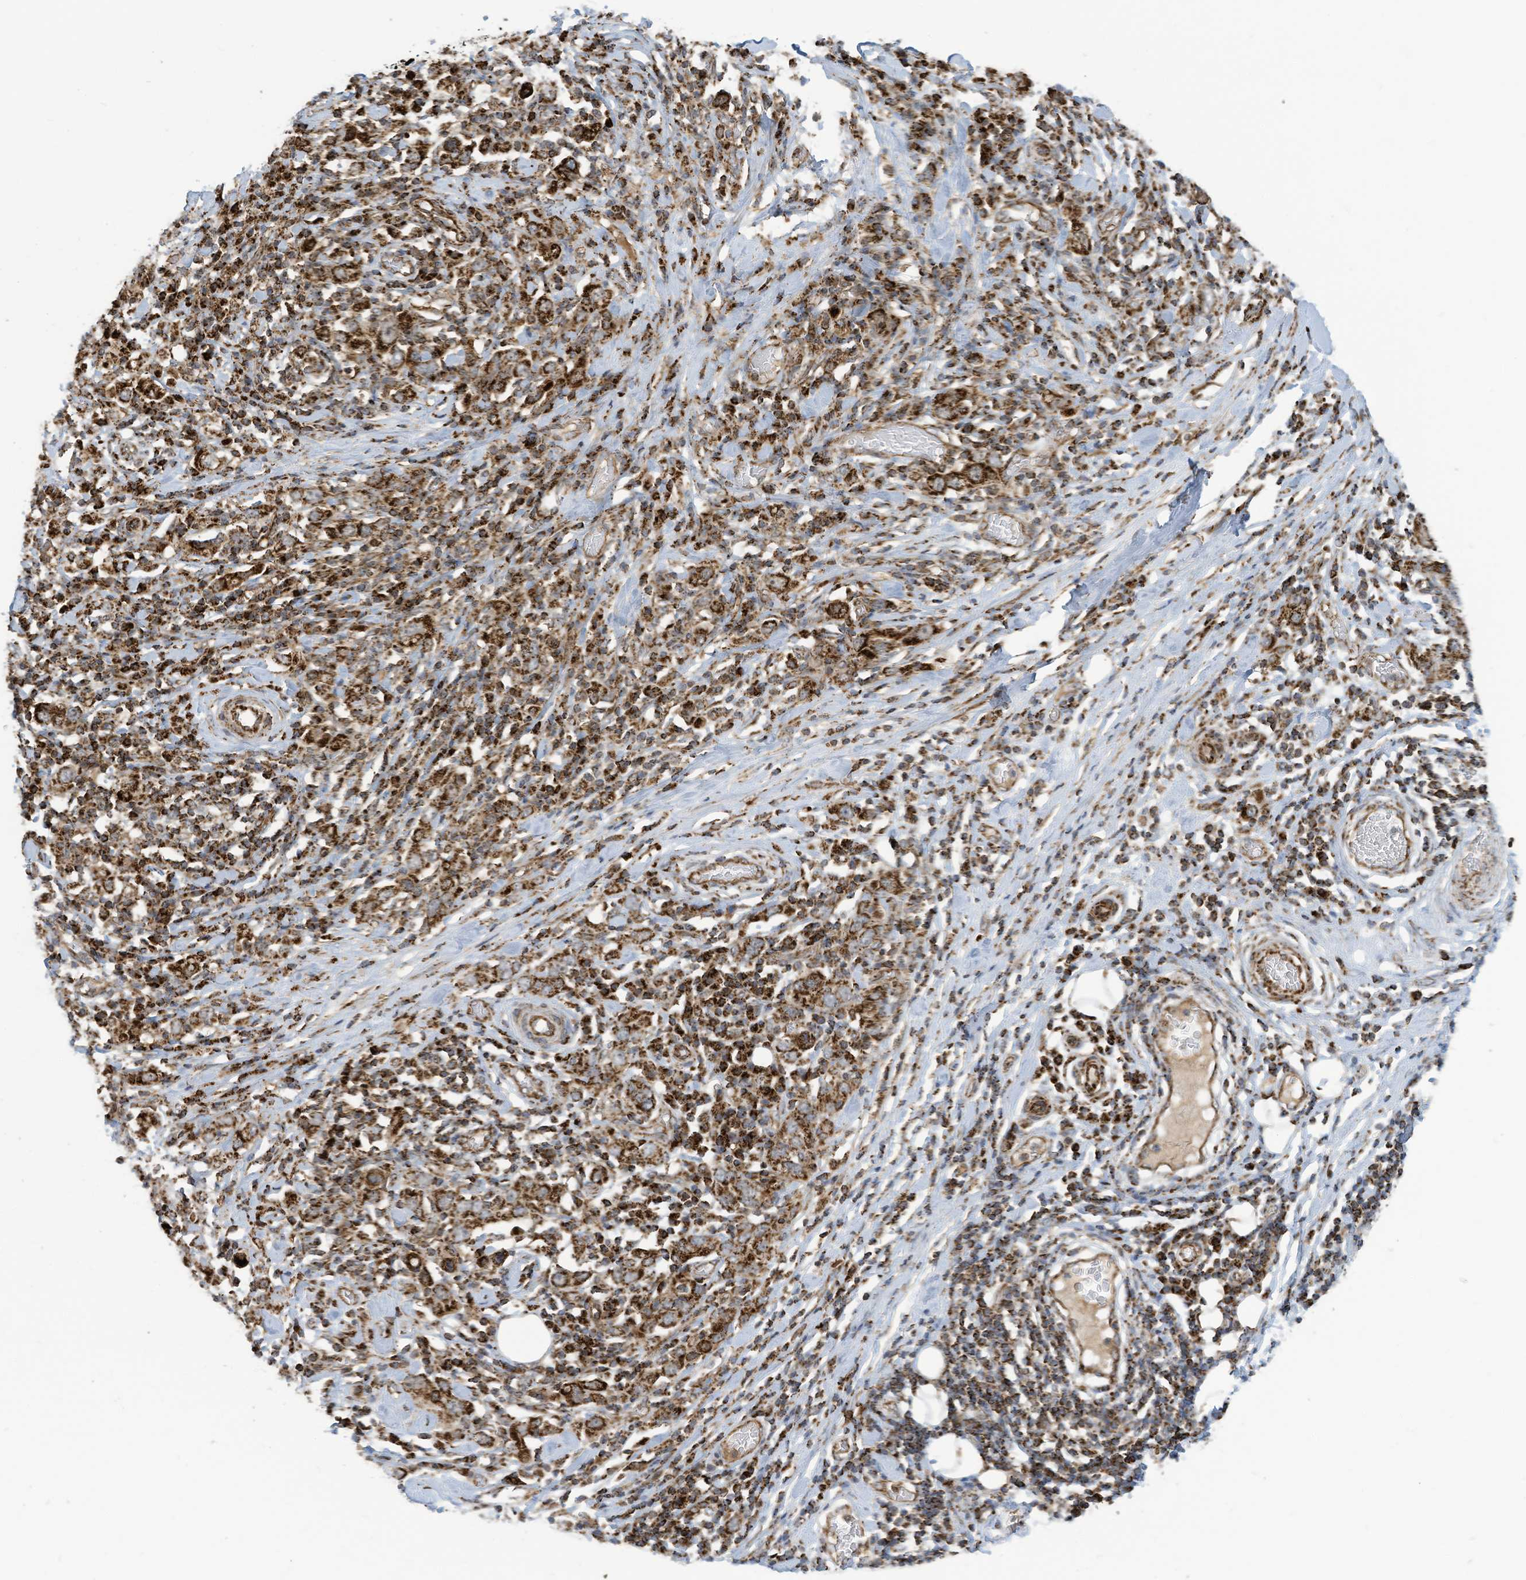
{"staining": {"intensity": "strong", "quantity": ">75%", "location": "cytoplasmic/membranous"}, "tissue": "stomach cancer", "cell_type": "Tumor cells", "image_type": "cancer", "snomed": [{"axis": "morphology", "description": "Adenocarcinoma, NOS"}, {"axis": "topography", "description": "Stomach, upper"}], "caption": "Approximately >75% of tumor cells in stomach adenocarcinoma reveal strong cytoplasmic/membranous protein expression as visualized by brown immunohistochemical staining.", "gene": "COX10", "patient": {"sex": "male", "age": 62}}